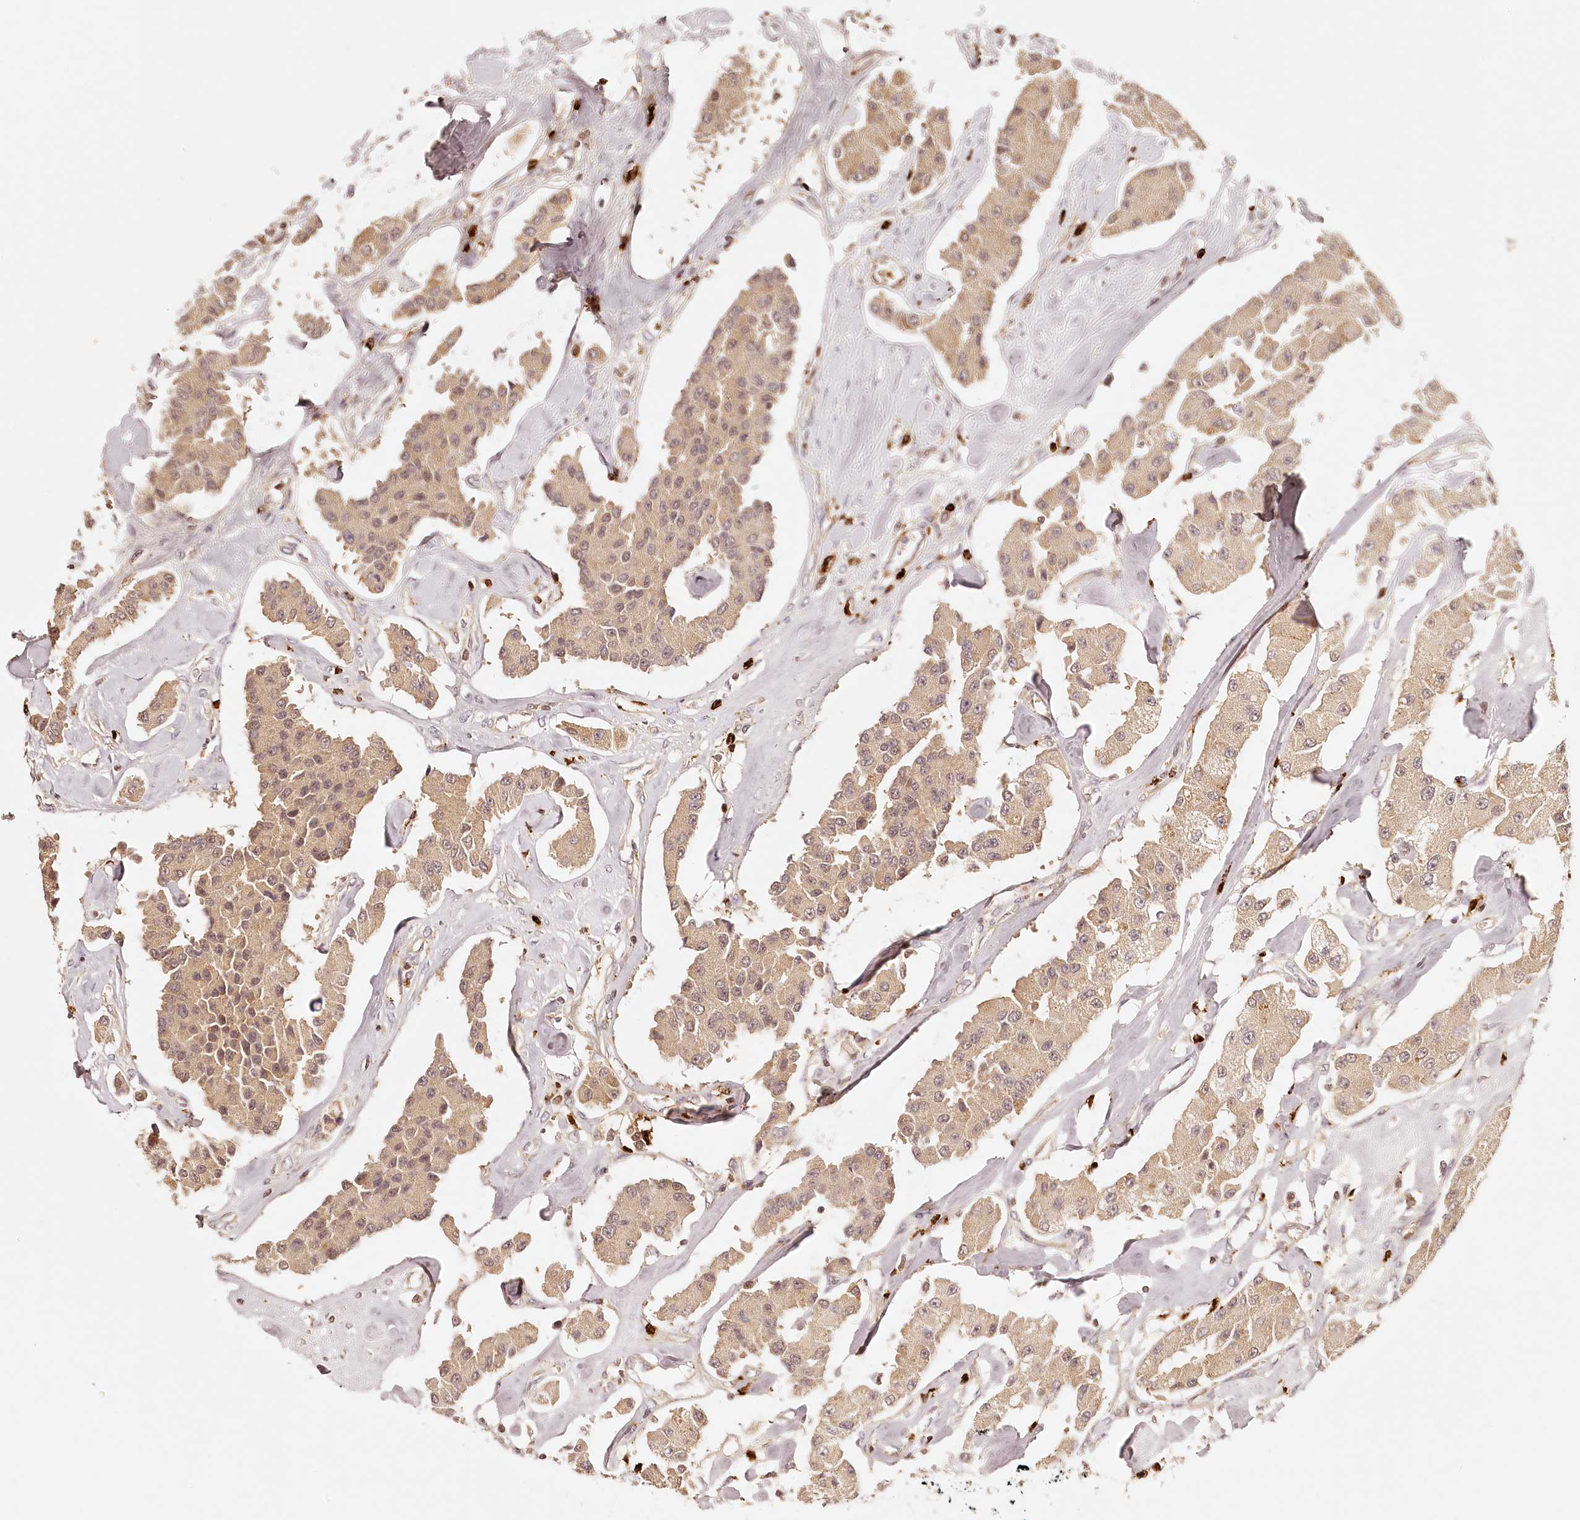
{"staining": {"intensity": "weak", "quantity": ">75%", "location": "cytoplasmic/membranous"}, "tissue": "carcinoid", "cell_type": "Tumor cells", "image_type": "cancer", "snomed": [{"axis": "morphology", "description": "Carcinoid, malignant, NOS"}, {"axis": "topography", "description": "Pancreas"}], "caption": "Malignant carcinoid stained with a brown dye exhibits weak cytoplasmic/membranous positive positivity in approximately >75% of tumor cells.", "gene": "SYNGR1", "patient": {"sex": "male", "age": 41}}